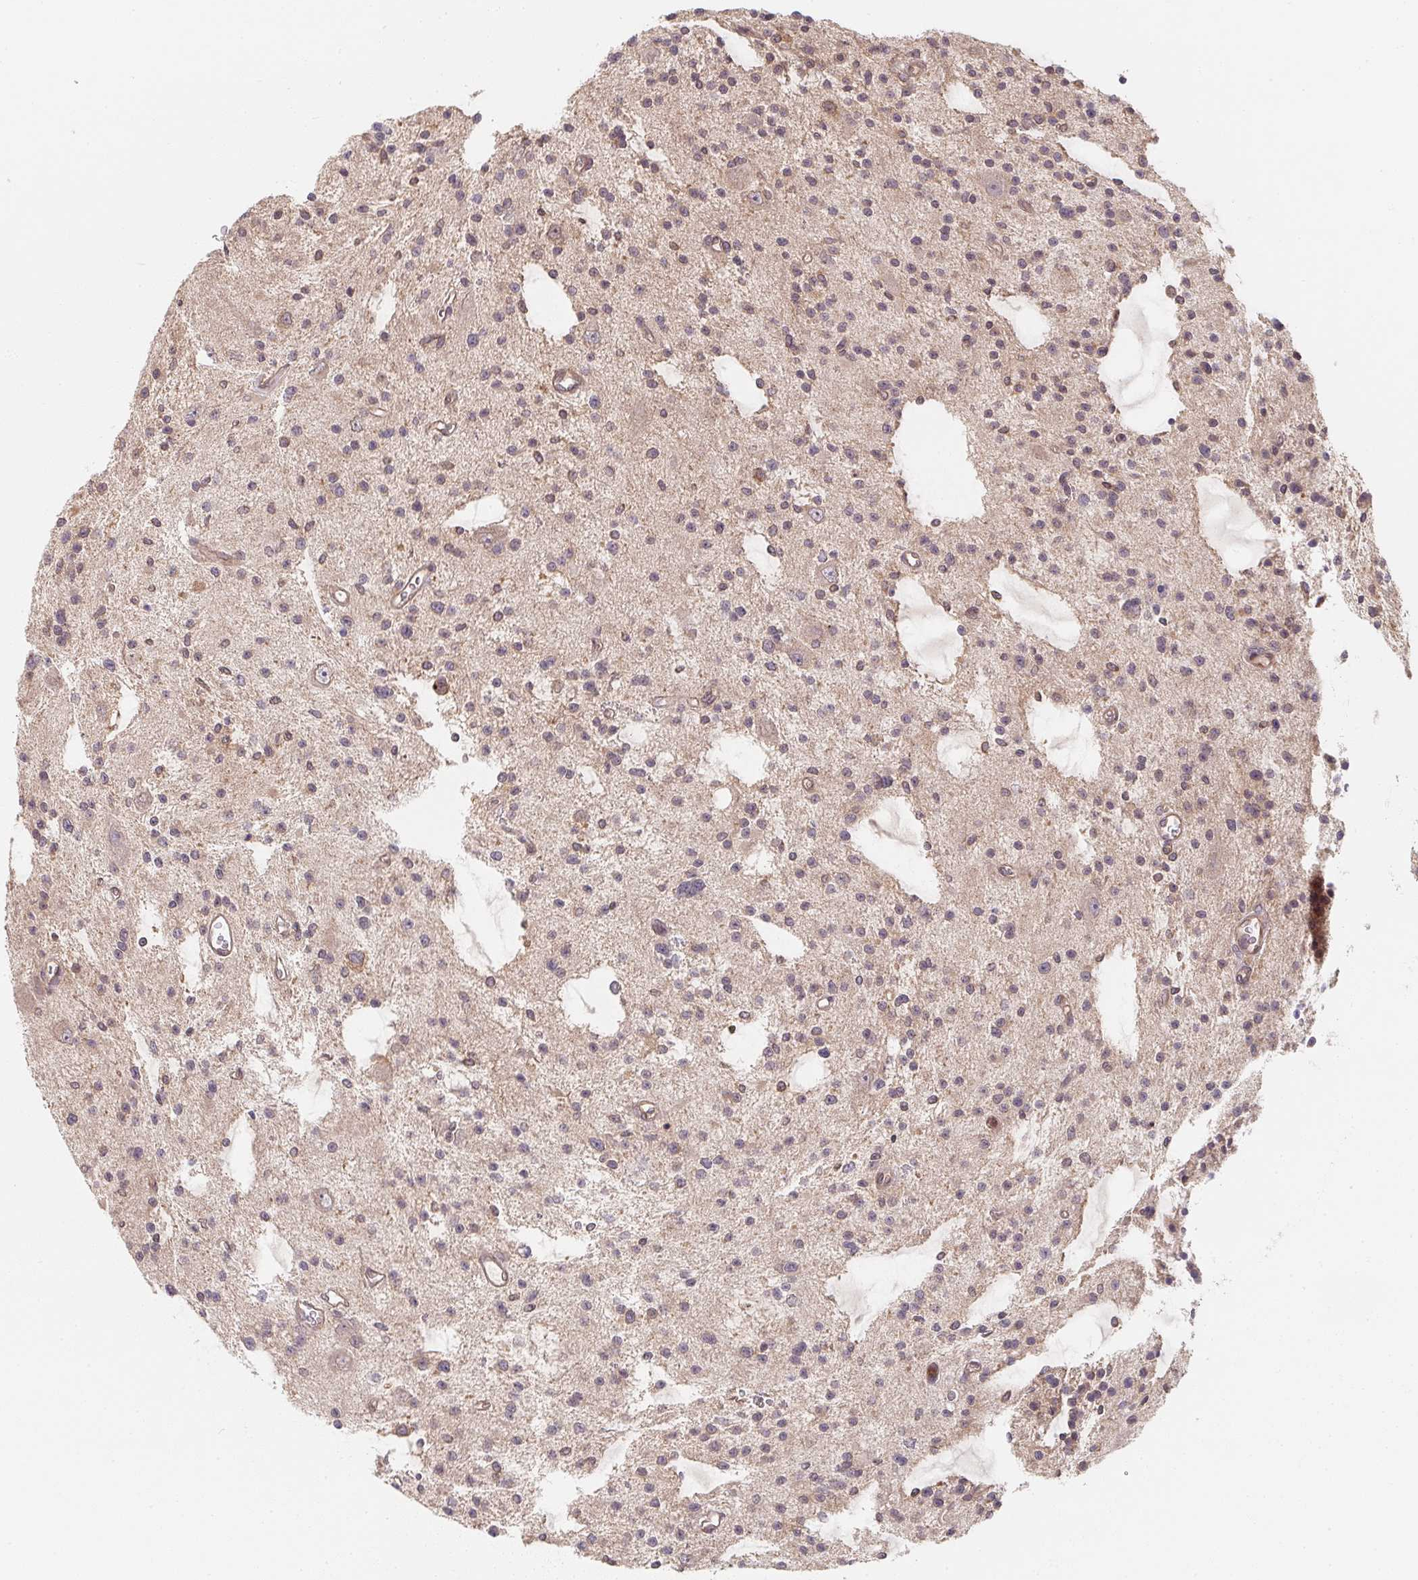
{"staining": {"intensity": "weak", "quantity": "<25%", "location": "cytoplasmic/membranous"}, "tissue": "glioma", "cell_type": "Tumor cells", "image_type": "cancer", "snomed": [{"axis": "morphology", "description": "Glioma, malignant, Low grade"}, {"axis": "topography", "description": "Brain"}], "caption": "This is an IHC micrograph of malignant glioma (low-grade). There is no staining in tumor cells.", "gene": "ANKRD13A", "patient": {"sex": "male", "age": 43}}